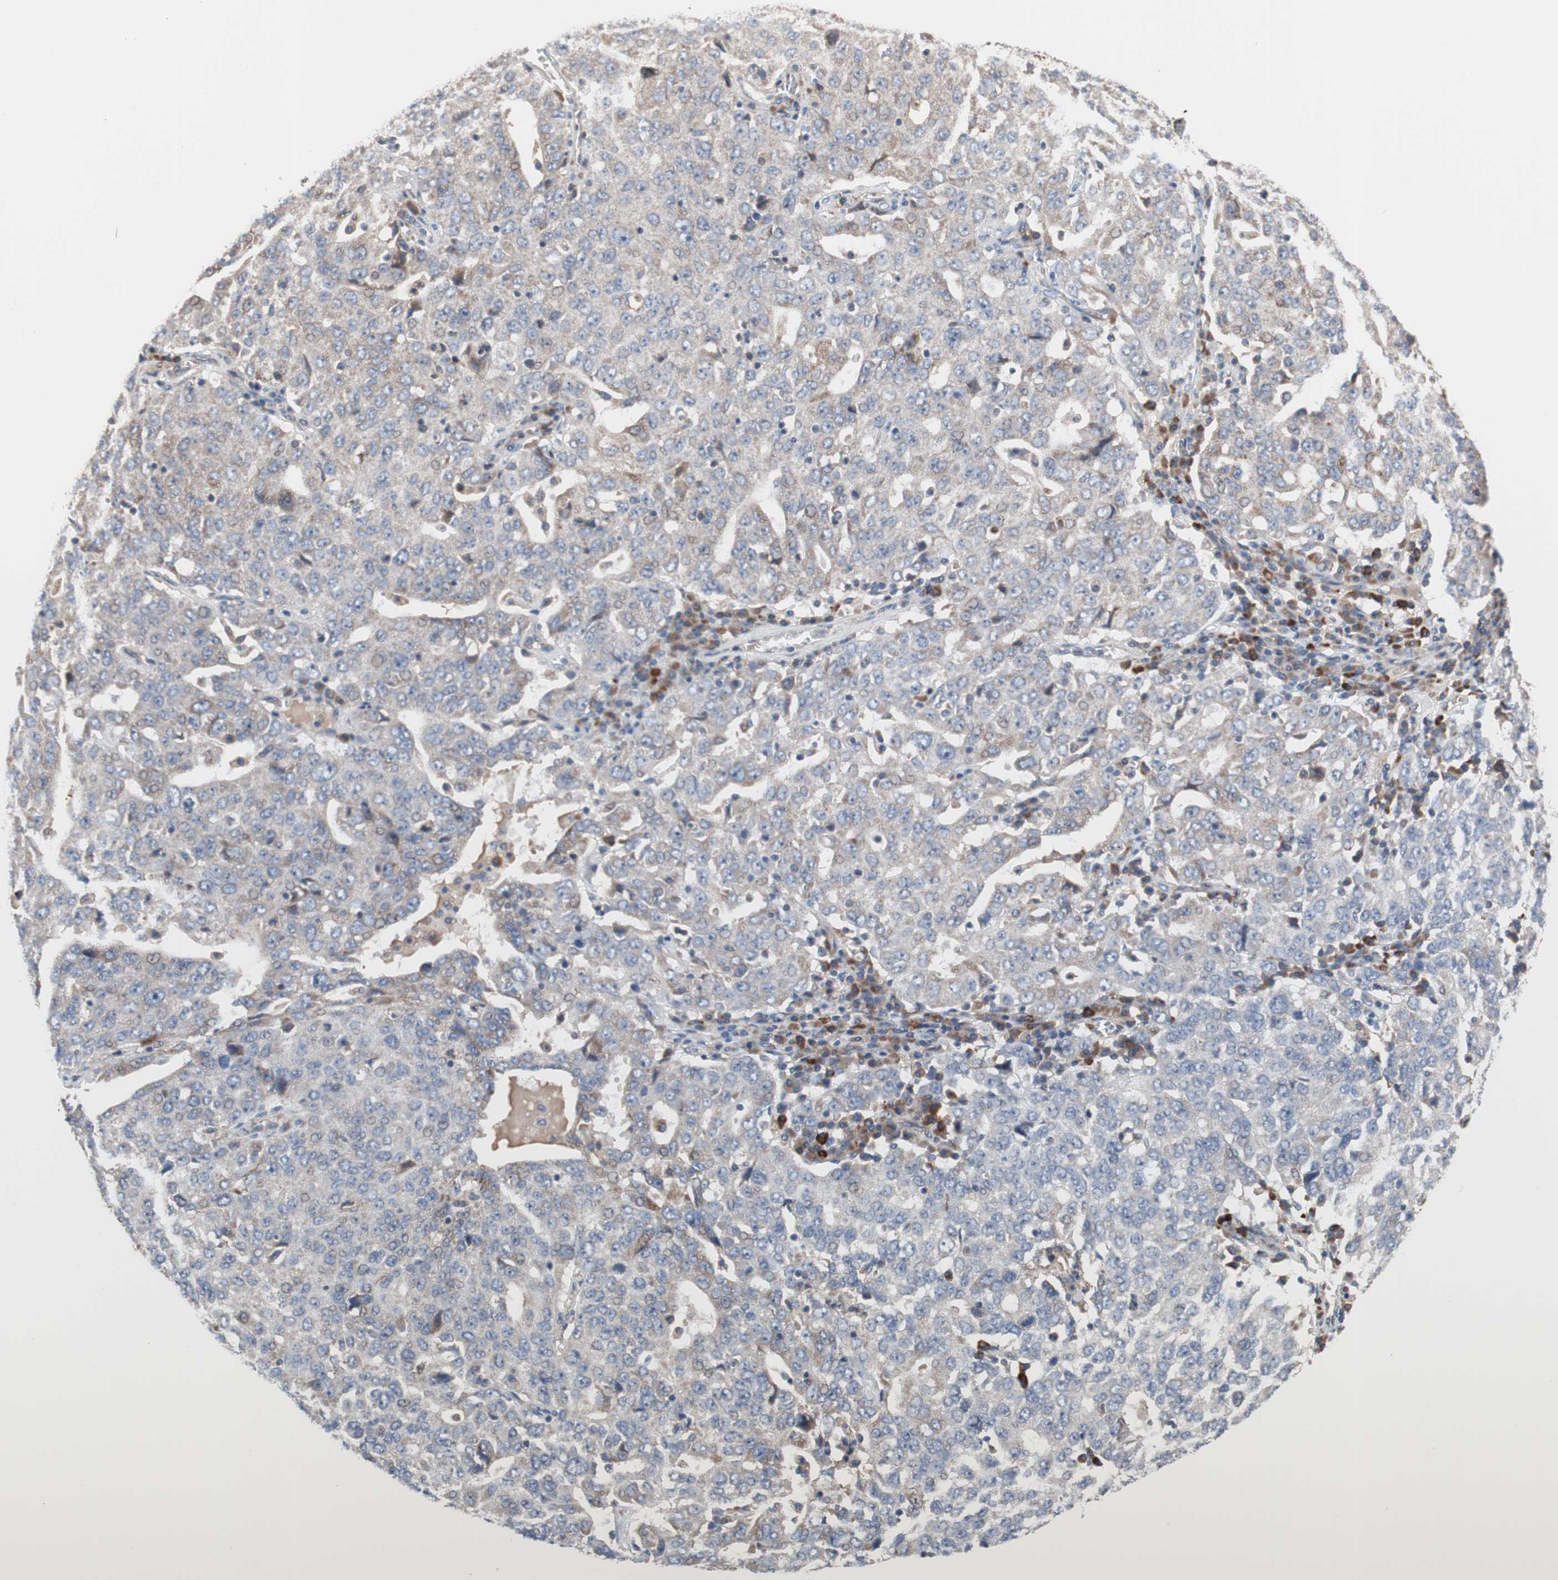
{"staining": {"intensity": "weak", "quantity": "25%-75%", "location": "cytoplasmic/membranous"}, "tissue": "ovarian cancer", "cell_type": "Tumor cells", "image_type": "cancer", "snomed": [{"axis": "morphology", "description": "Carcinoma, endometroid"}, {"axis": "topography", "description": "Ovary"}], "caption": "High-power microscopy captured an IHC photomicrograph of ovarian cancer, revealing weak cytoplasmic/membranous expression in about 25%-75% of tumor cells.", "gene": "TTC14", "patient": {"sex": "female", "age": 62}}